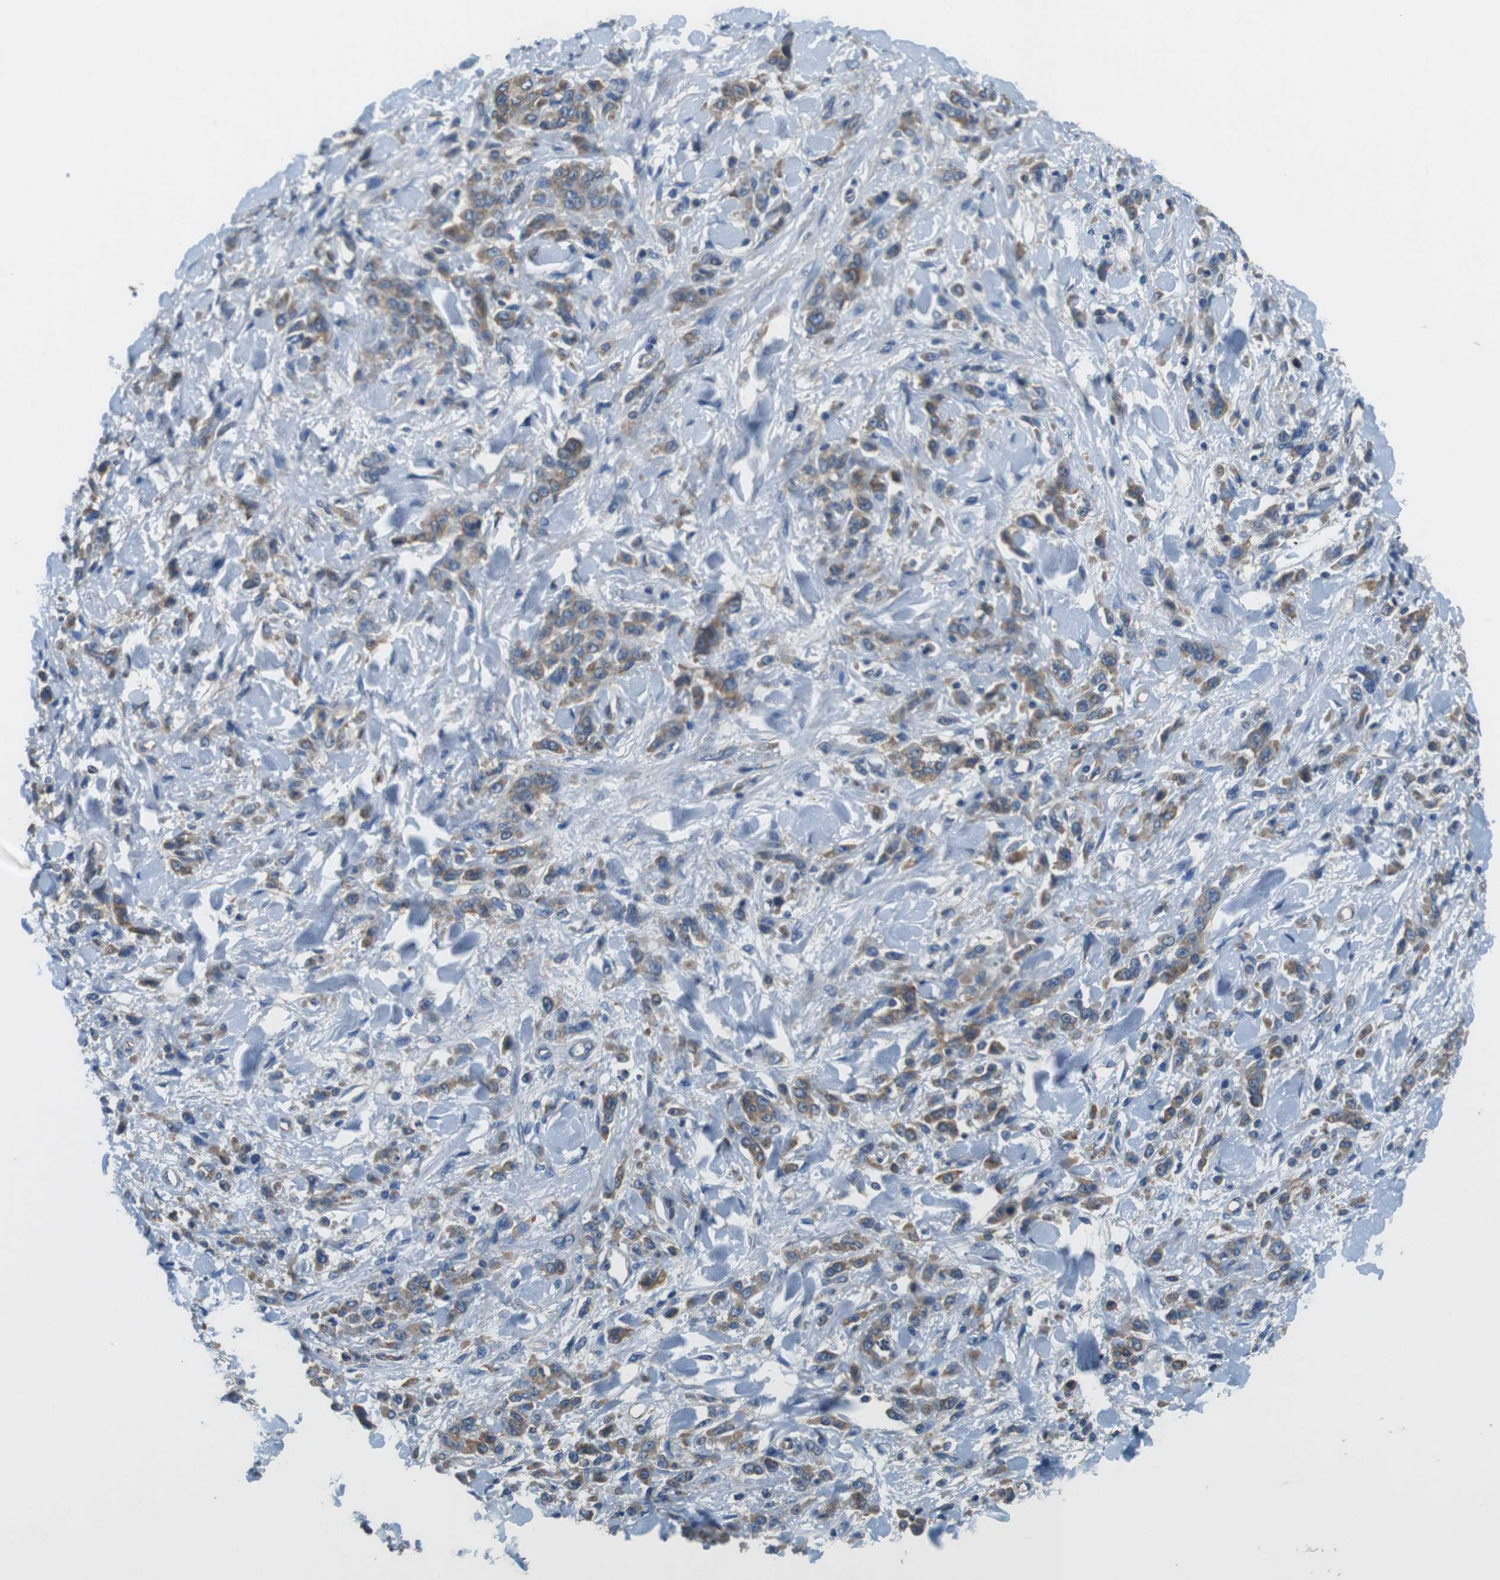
{"staining": {"intensity": "moderate", "quantity": ">75%", "location": "cytoplasmic/membranous"}, "tissue": "stomach cancer", "cell_type": "Tumor cells", "image_type": "cancer", "snomed": [{"axis": "morphology", "description": "Normal tissue, NOS"}, {"axis": "morphology", "description": "Adenocarcinoma, NOS"}, {"axis": "topography", "description": "Stomach"}], "caption": "Immunohistochemical staining of human stomach cancer shows moderate cytoplasmic/membranous protein staining in about >75% of tumor cells.", "gene": "DENND4C", "patient": {"sex": "male", "age": 82}}